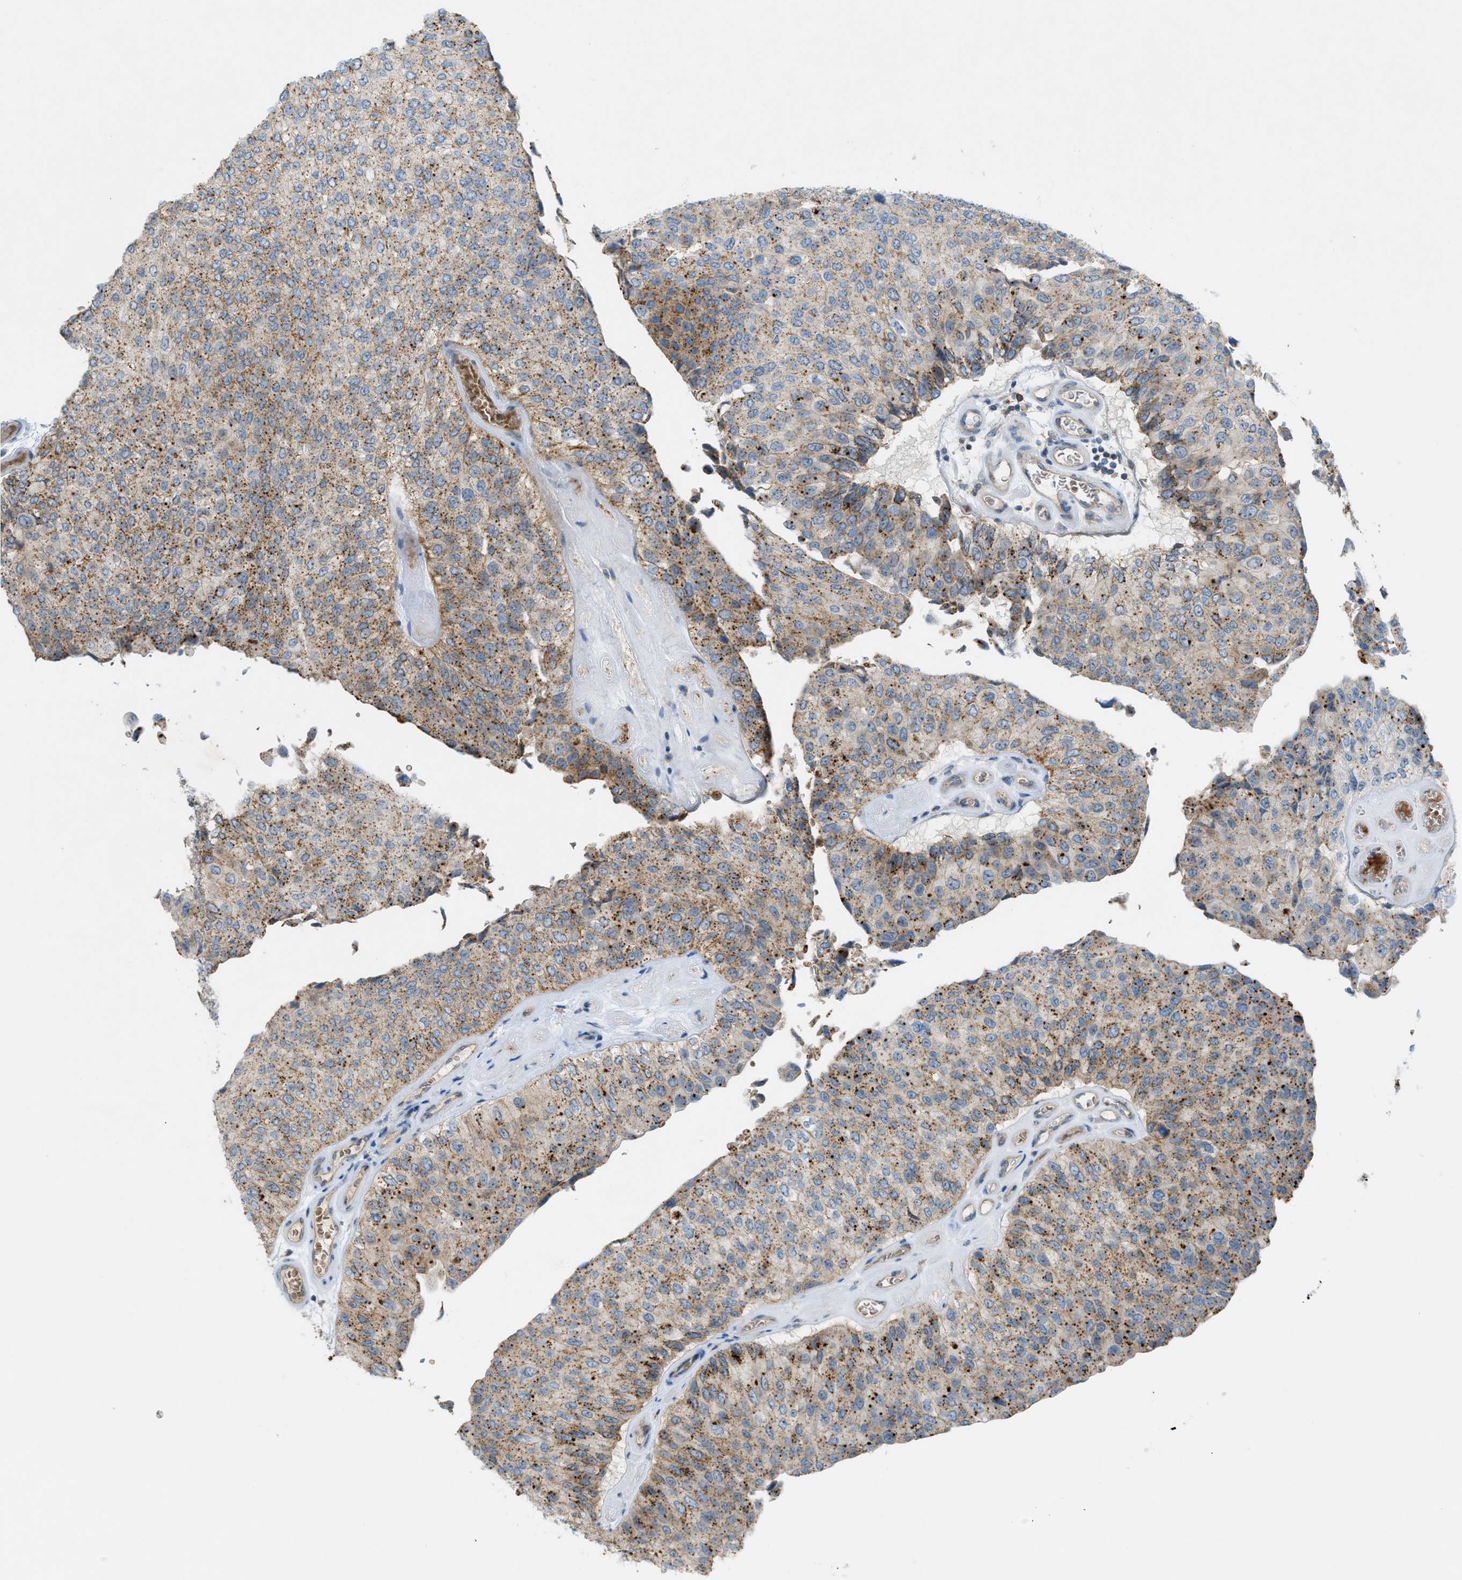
{"staining": {"intensity": "moderate", "quantity": "25%-75%", "location": "cytoplasmic/membranous"}, "tissue": "urothelial cancer", "cell_type": "Tumor cells", "image_type": "cancer", "snomed": [{"axis": "morphology", "description": "Urothelial carcinoma, High grade"}, {"axis": "topography", "description": "Kidney"}, {"axis": "topography", "description": "Urinary bladder"}], "caption": "Urothelial cancer stained with IHC exhibits moderate cytoplasmic/membranous positivity in approximately 25%-75% of tumor cells.", "gene": "GRK6", "patient": {"sex": "male", "age": 77}}